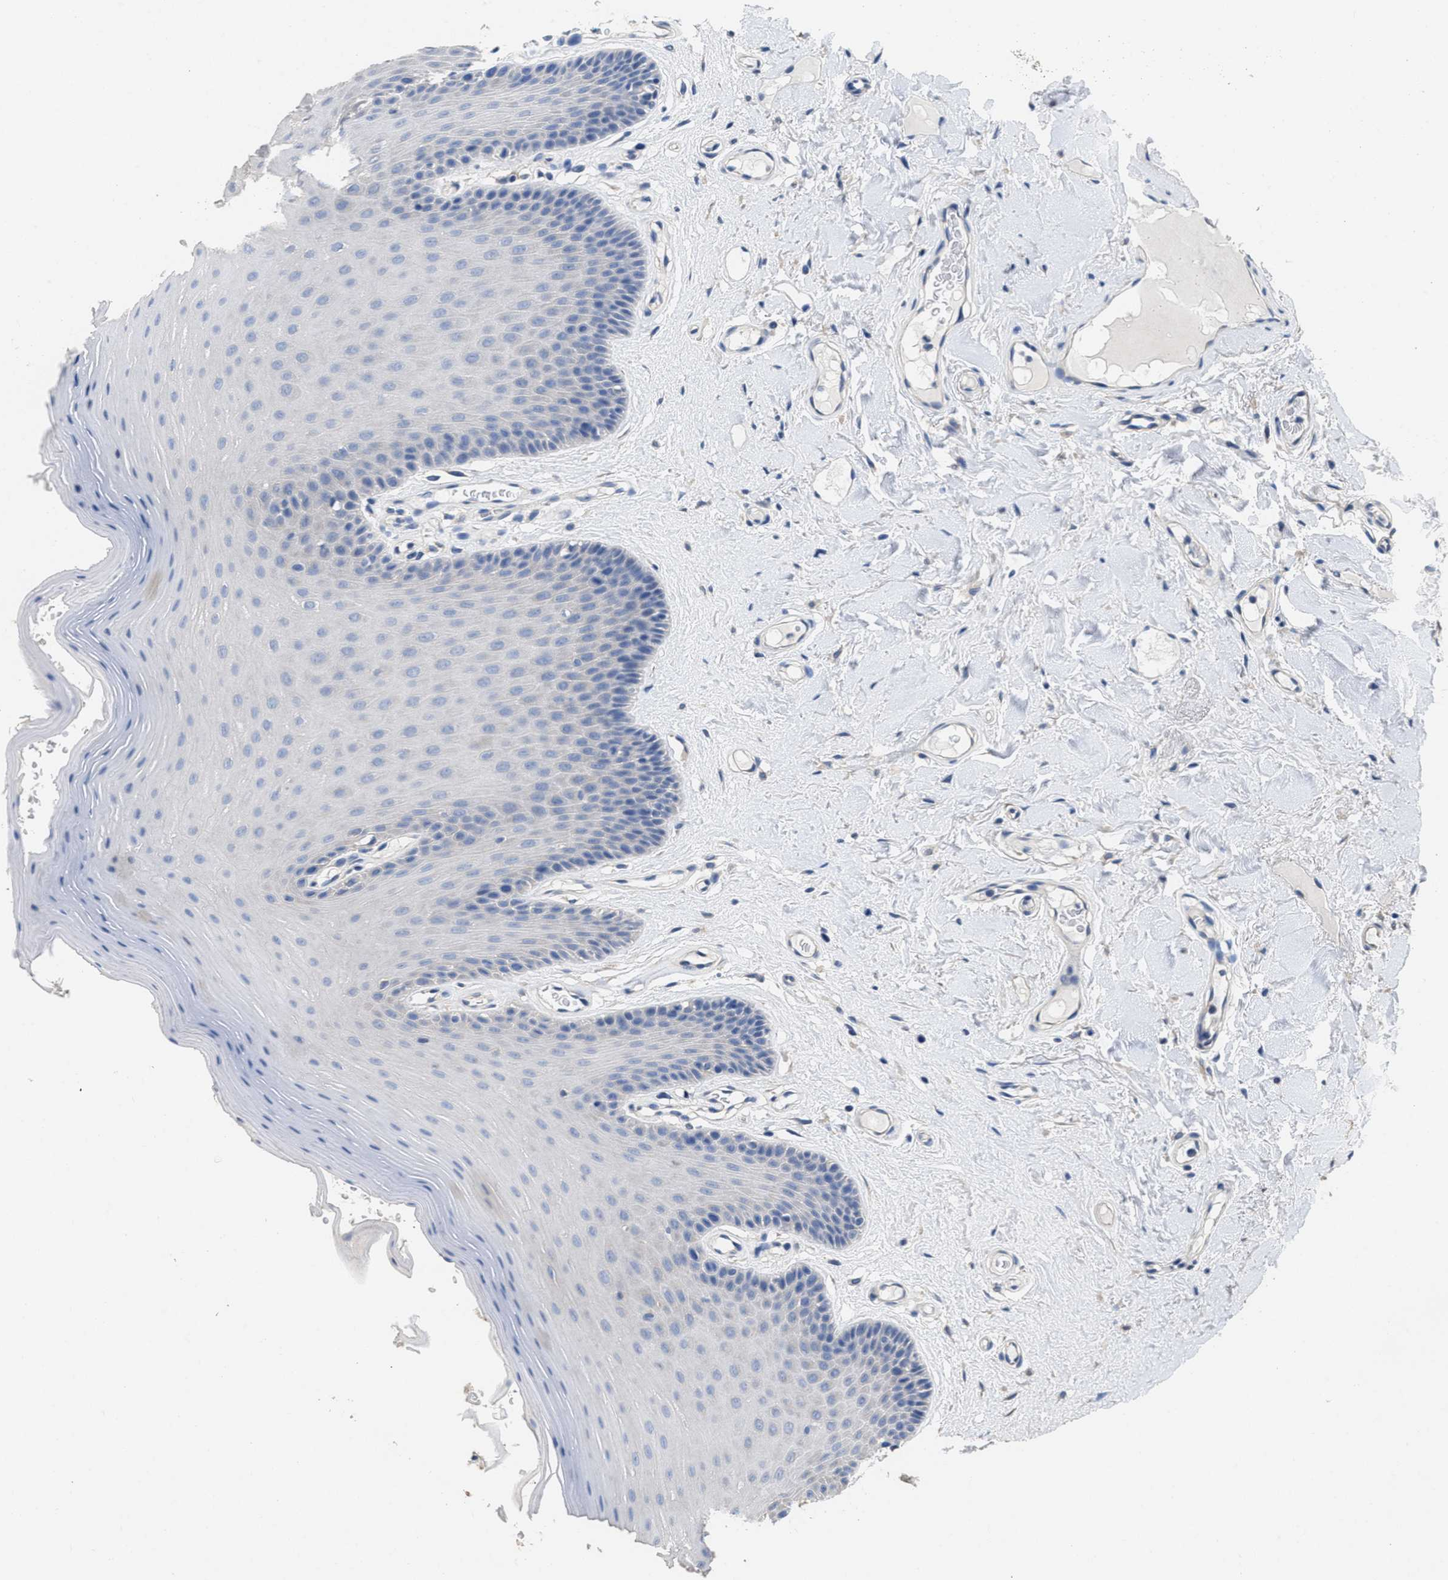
{"staining": {"intensity": "negative", "quantity": "none", "location": "none"}, "tissue": "oral mucosa", "cell_type": "Squamous epithelial cells", "image_type": "normal", "snomed": [{"axis": "morphology", "description": "Normal tissue, NOS"}, {"axis": "morphology", "description": "Squamous cell carcinoma, NOS"}, {"axis": "topography", "description": "Skeletal muscle"}, {"axis": "topography", "description": "Adipose tissue"}, {"axis": "topography", "description": "Vascular tissue"}, {"axis": "topography", "description": "Oral tissue"}, {"axis": "topography", "description": "Peripheral nerve tissue"}, {"axis": "topography", "description": "Head-Neck"}], "caption": "This photomicrograph is of unremarkable oral mucosa stained with immunohistochemistry (IHC) to label a protein in brown with the nuclei are counter-stained blue. There is no expression in squamous epithelial cells.", "gene": "CA9", "patient": {"sex": "male", "age": 71}}